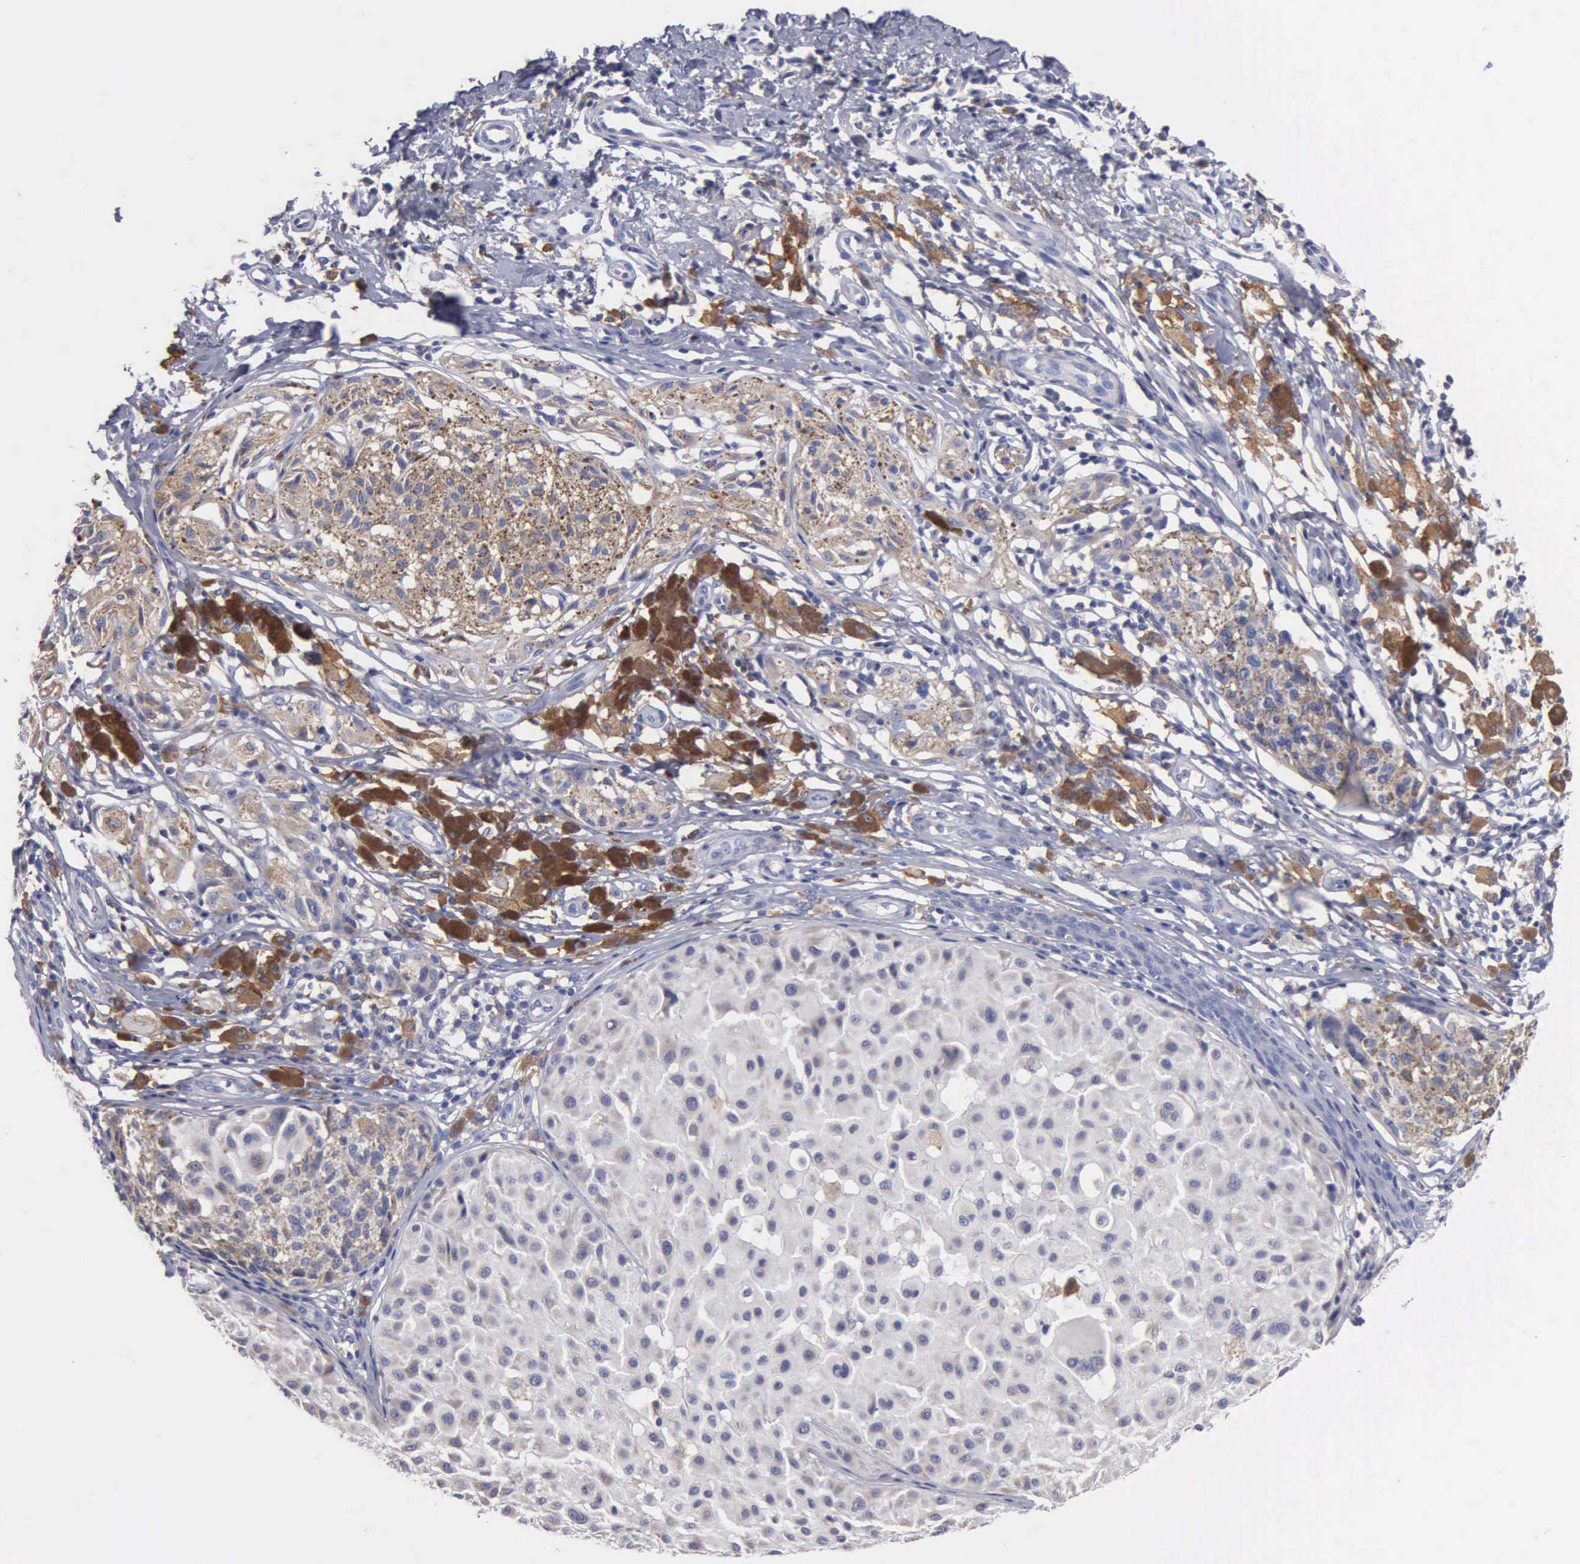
{"staining": {"intensity": "negative", "quantity": "none", "location": "none"}, "tissue": "melanoma", "cell_type": "Tumor cells", "image_type": "cancer", "snomed": [{"axis": "morphology", "description": "Malignant melanoma, NOS"}, {"axis": "topography", "description": "Skin"}], "caption": "Tumor cells show no significant expression in melanoma. (Immunohistochemistry (ihc), brightfield microscopy, high magnification).", "gene": "PTGS2", "patient": {"sex": "male", "age": 36}}